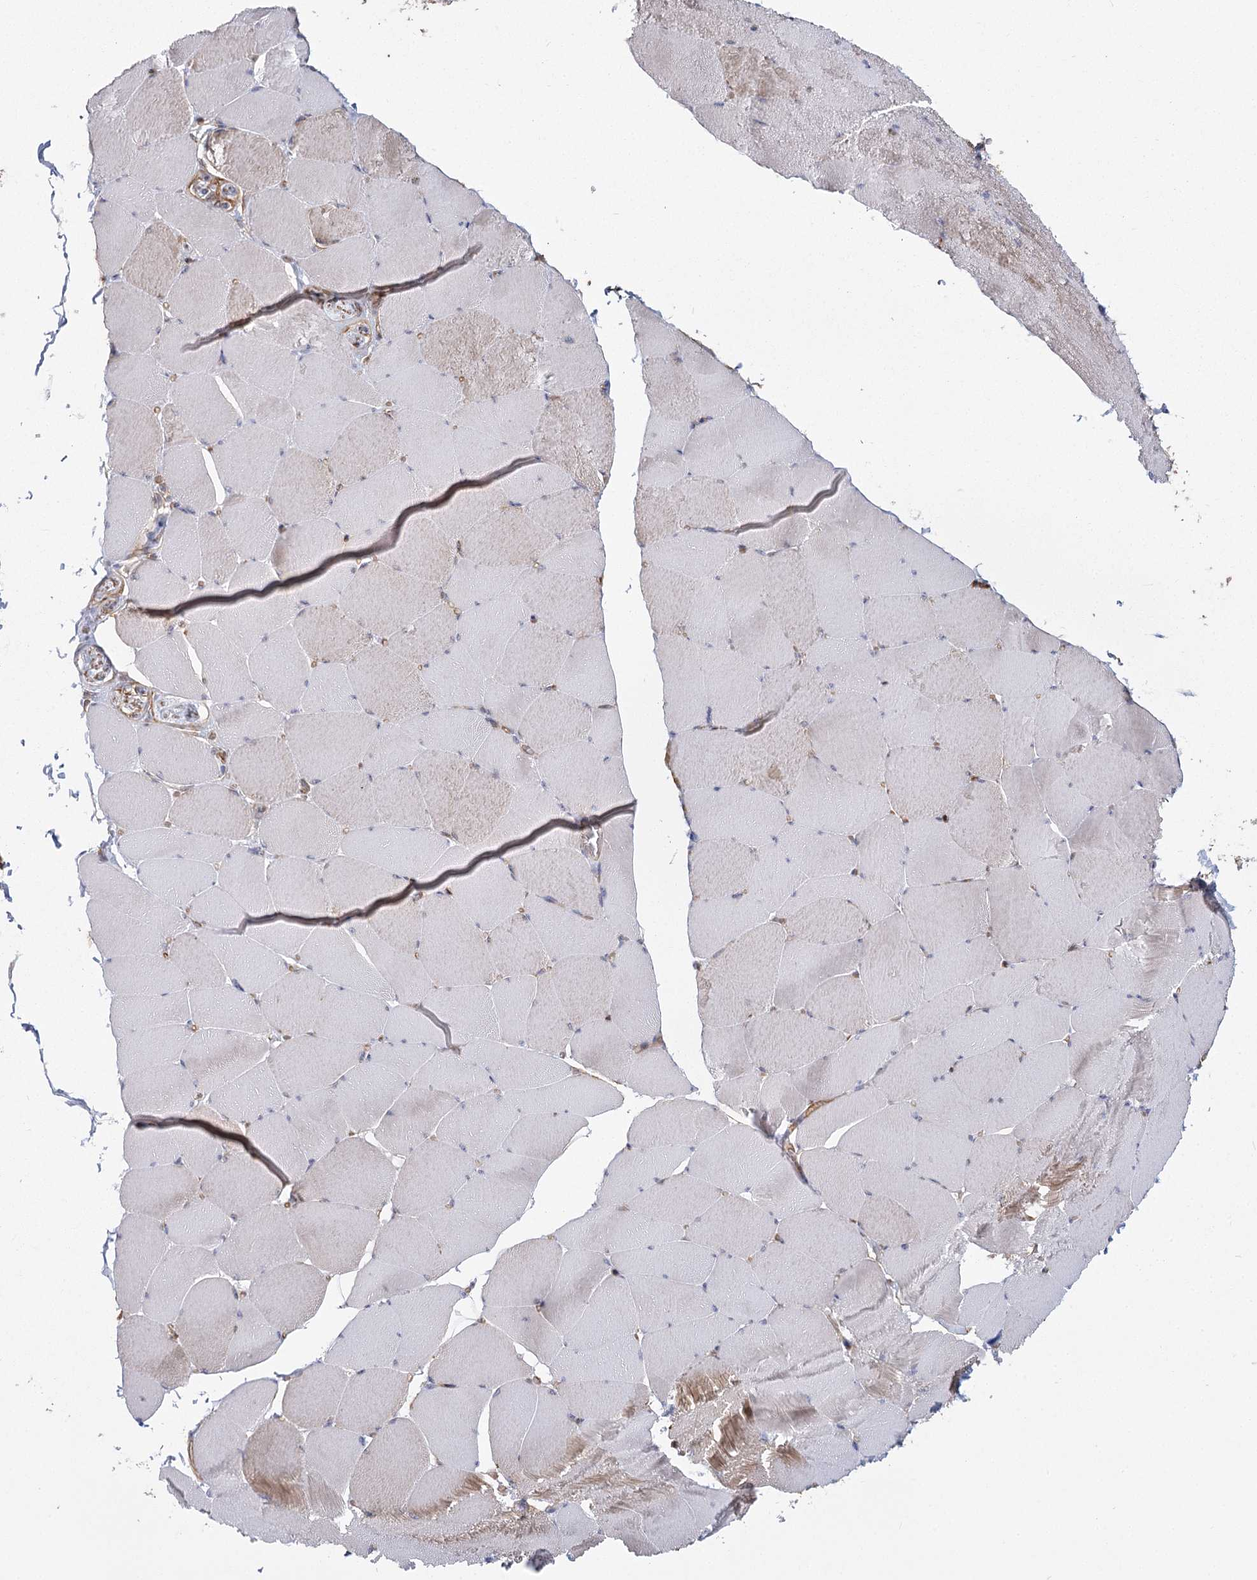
{"staining": {"intensity": "weak", "quantity": "<25%", "location": "cytoplasmic/membranous"}, "tissue": "skeletal muscle", "cell_type": "Myocytes", "image_type": "normal", "snomed": [{"axis": "morphology", "description": "Normal tissue, NOS"}, {"axis": "topography", "description": "Skeletal muscle"}], "caption": "IHC image of unremarkable skeletal muscle: human skeletal muscle stained with DAB displays no significant protein expression in myocytes.", "gene": "RPP14", "patient": {"sex": "male", "age": 62}}